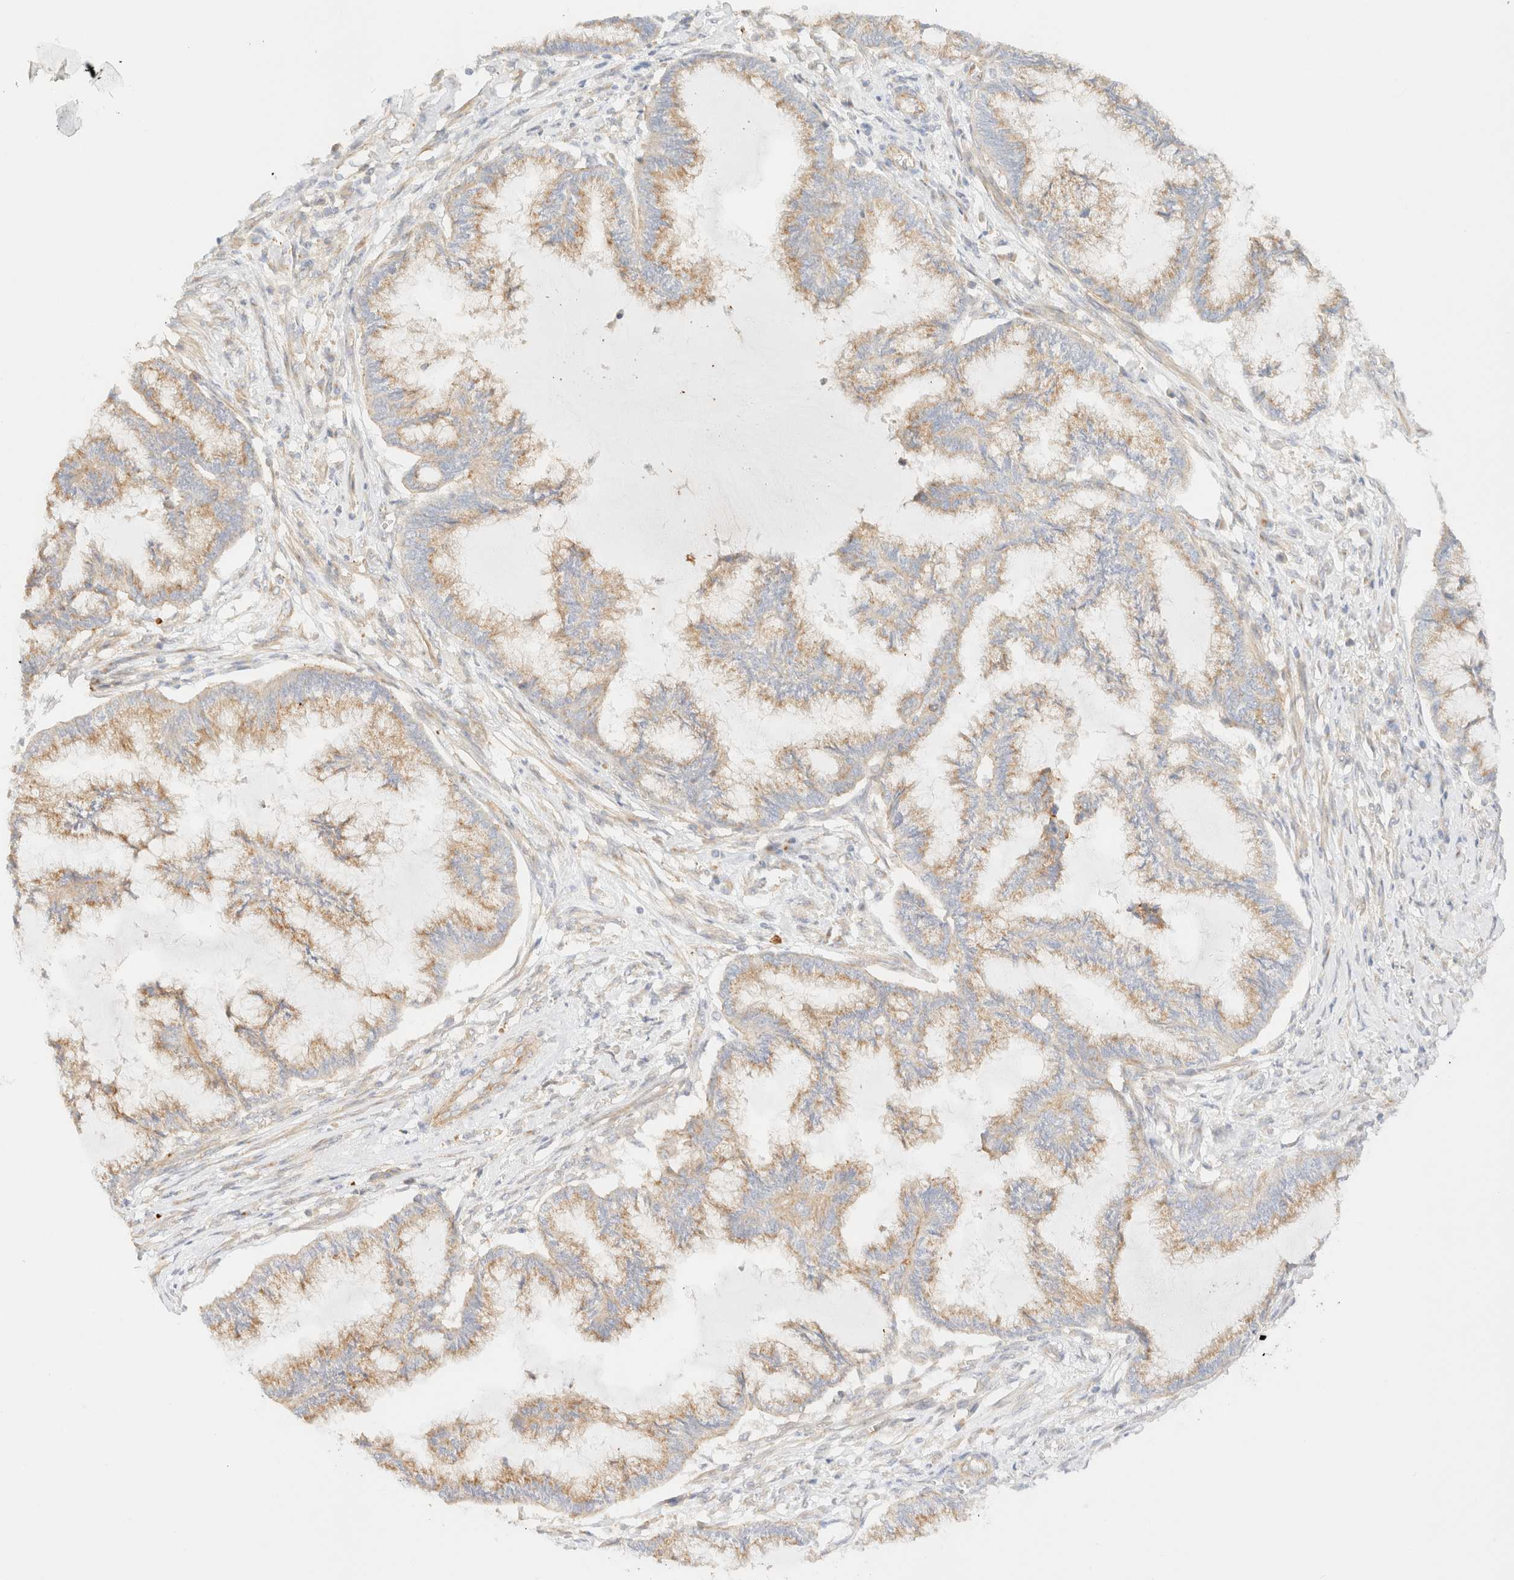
{"staining": {"intensity": "moderate", "quantity": ">75%", "location": "cytoplasmic/membranous"}, "tissue": "endometrial cancer", "cell_type": "Tumor cells", "image_type": "cancer", "snomed": [{"axis": "morphology", "description": "Adenocarcinoma, NOS"}, {"axis": "topography", "description": "Endometrium"}], "caption": "Immunohistochemical staining of human endometrial adenocarcinoma reveals medium levels of moderate cytoplasmic/membranous staining in approximately >75% of tumor cells.", "gene": "MYO10", "patient": {"sex": "female", "age": 86}}